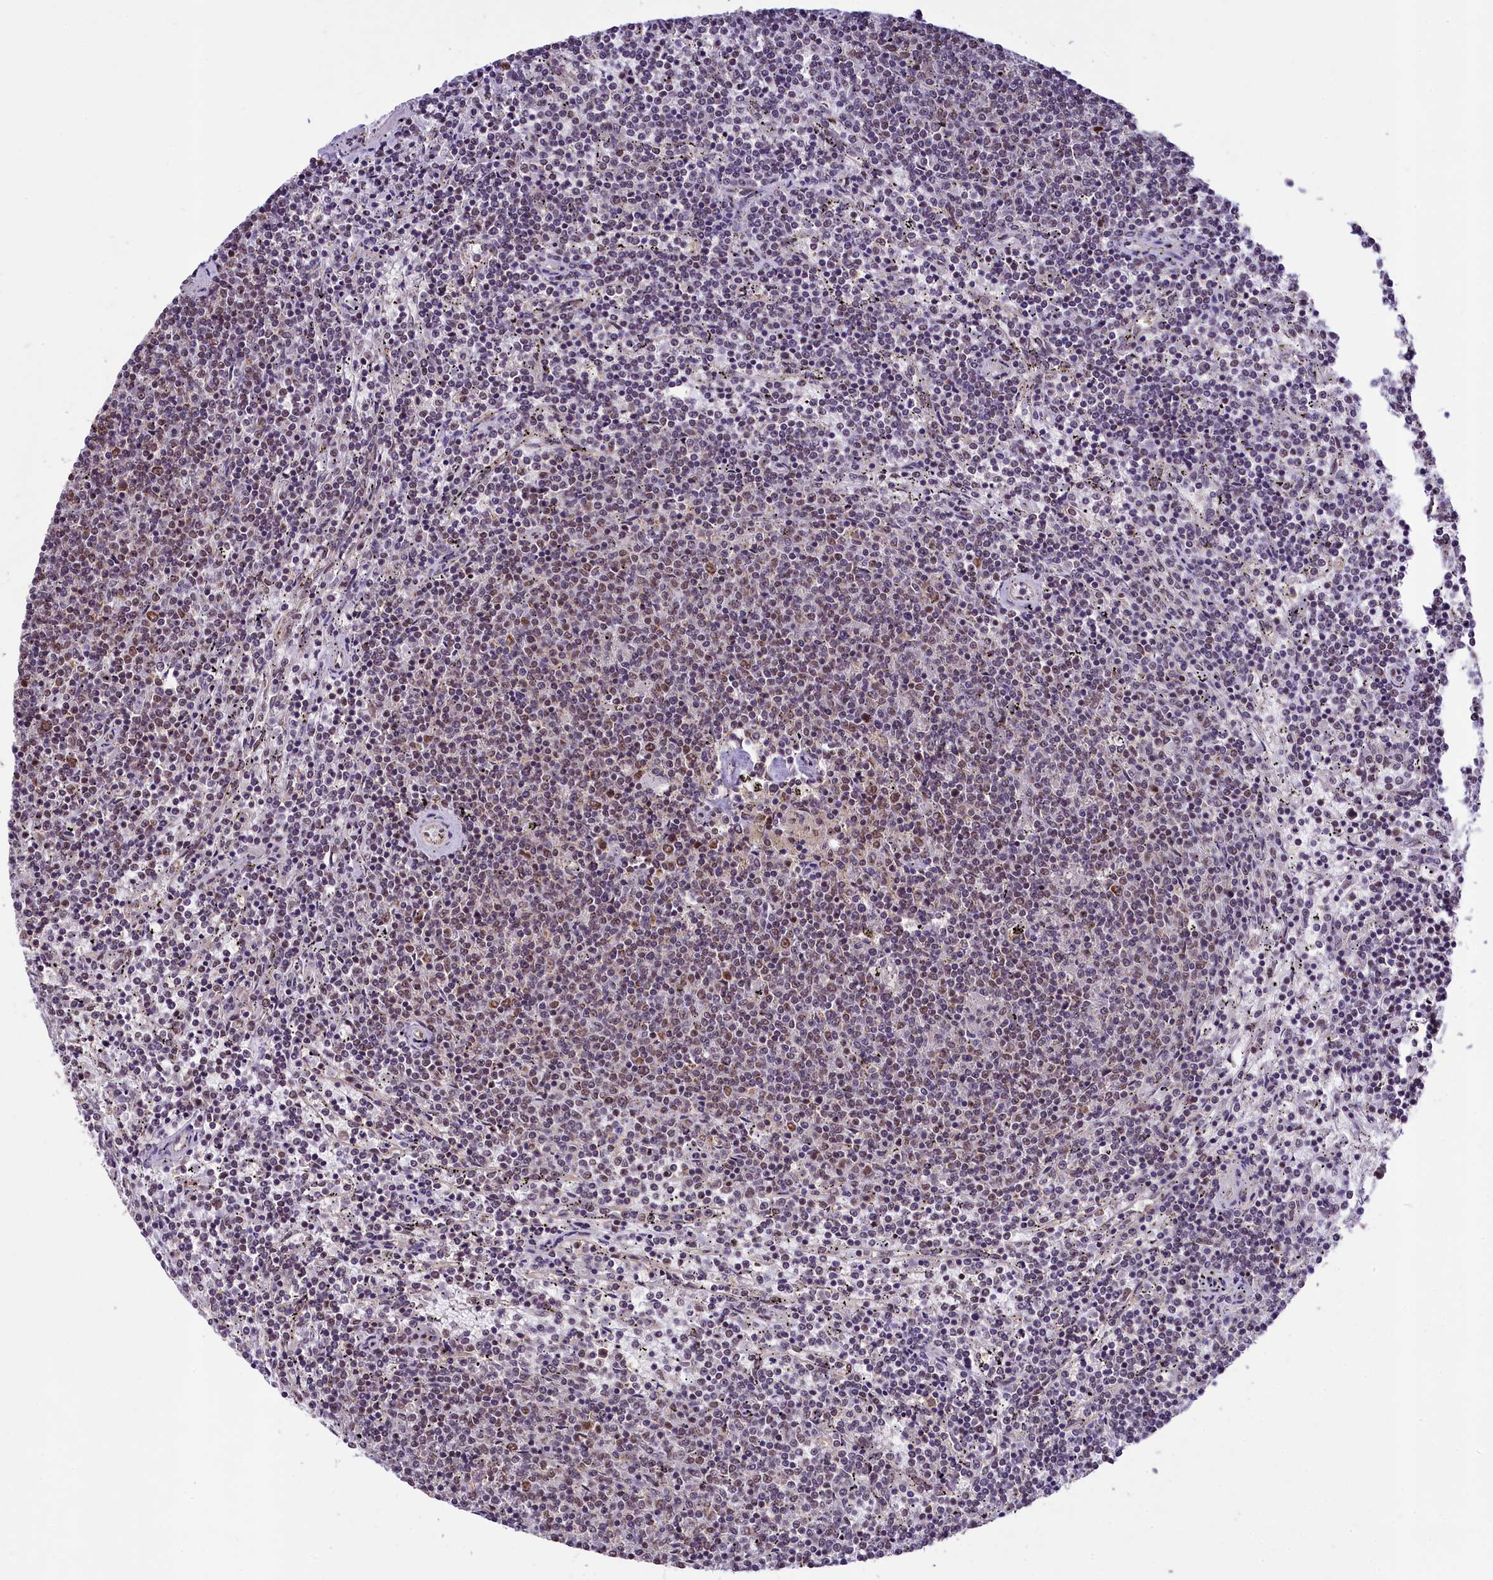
{"staining": {"intensity": "weak", "quantity": "<25%", "location": "nuclear"}, "tissue": "lymphoma", "cell_type": "Tumor cells", "image_type": "cancer", "snomed": [{"axis": "morphology", "description": "Malignant lymphoma, non-Hodgkin's type, Low grade"}, {"axis": "topography", "description": "Spleen"}], "caption": "Tumor cells show no significant protein positivity in lymphoma. (DAB immunohistochemistry (IHC), high magnification).", "gene": "PAF1", "patient": {"sex": "female", "age": 50}}